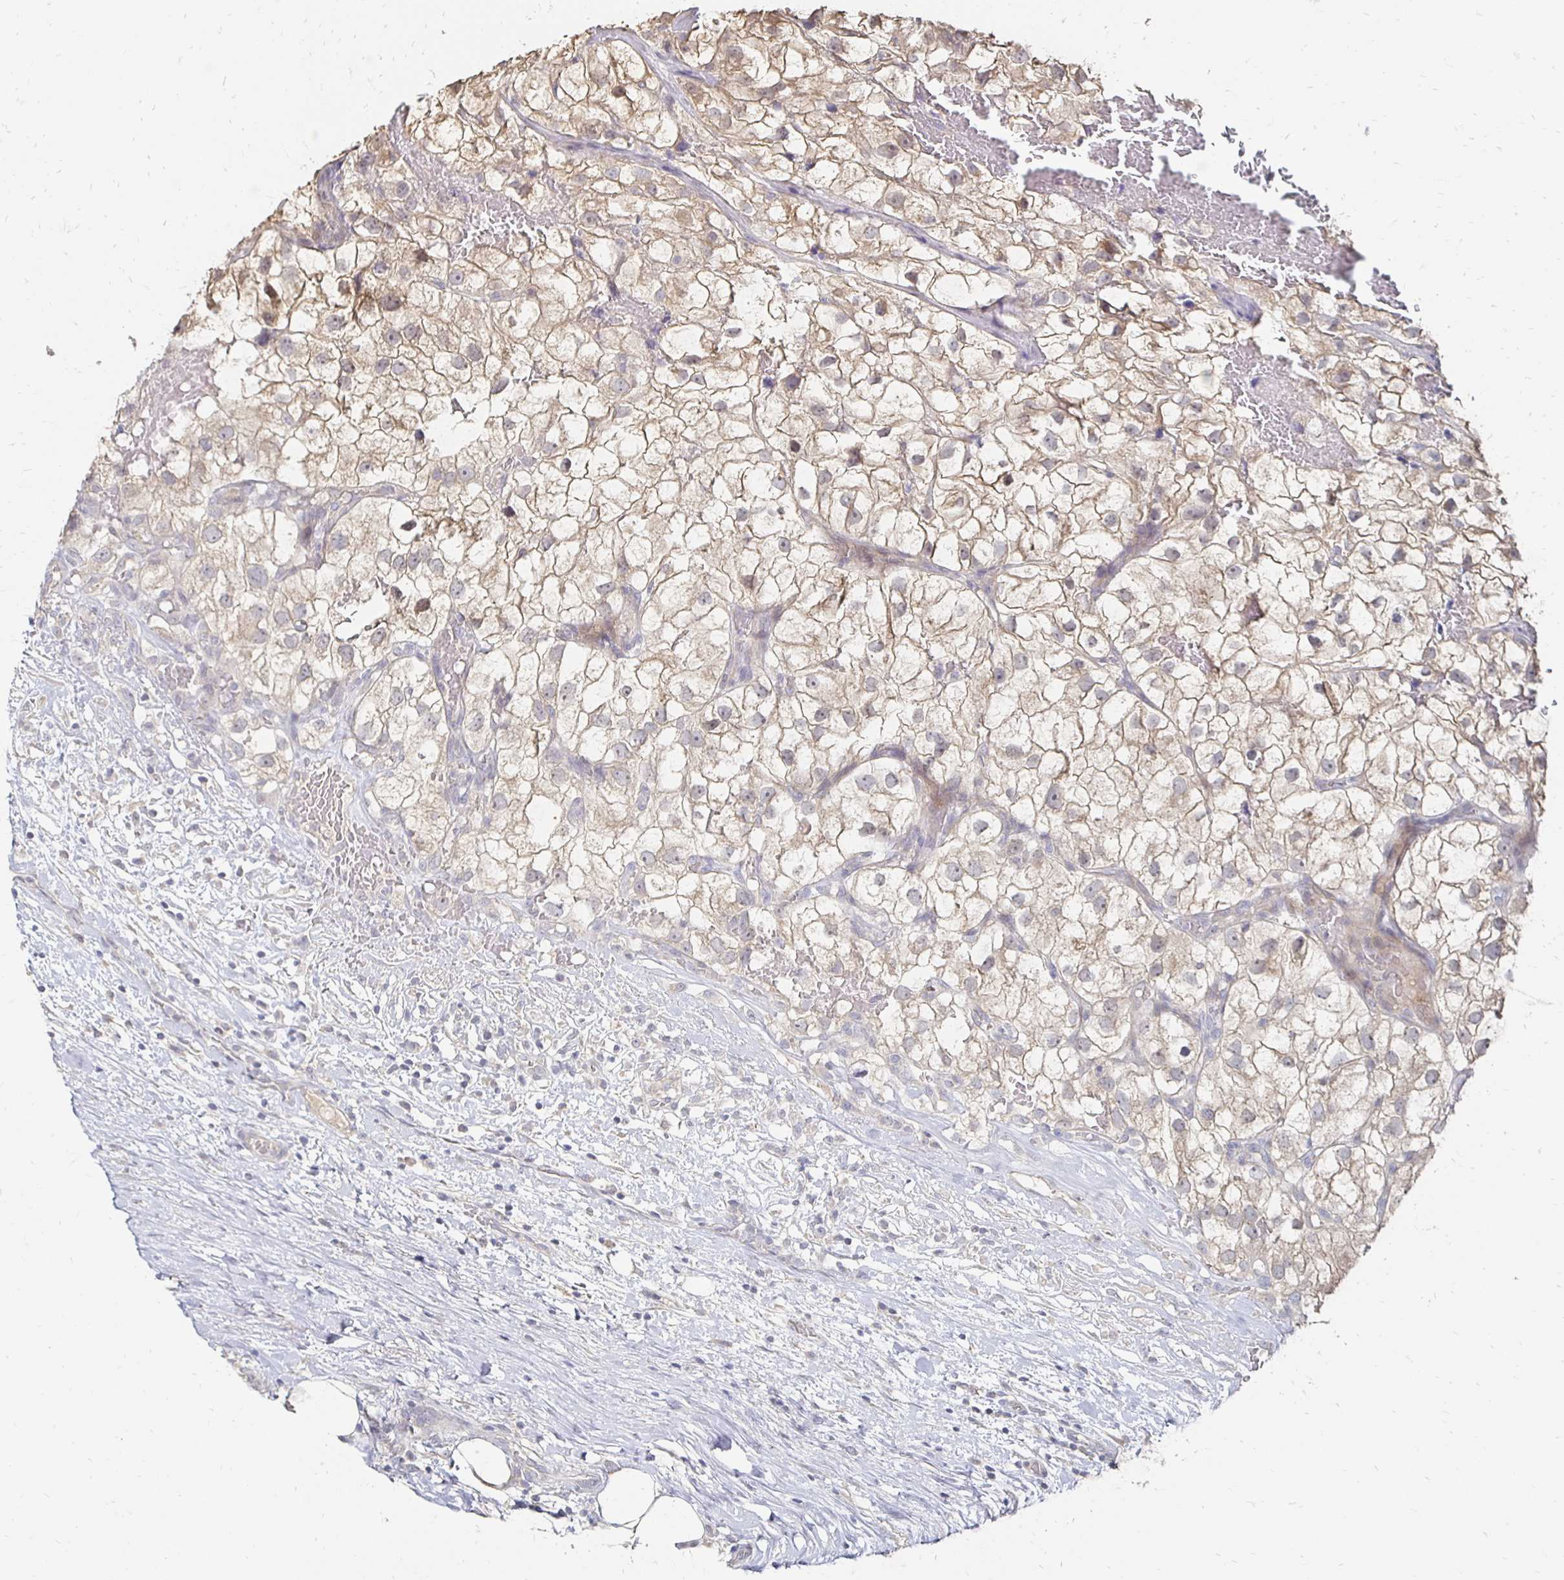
{"staining": {"intensity": "moderate", "quantity": "25%-75%", "location": "cytoplasmic/membranous"}, "tissue": "renal cancer", "cell_type": "Tumor cells", "image_type": "cancer", "snomed": [{"axis": "morphology", "description": "Adenocarcinoma, NOS"}, {"axis": "topography", "description": "Kidney"}], "caption": "Immunohistochemistry (IHC) of human adenocarcinoma (renal) displays medium levels of moderate cytoplasmic/membranous staining in about 25%-75% of tumor cells.", "gene": "ZNF727", "patient": {"sex": "male", "age": 59}}